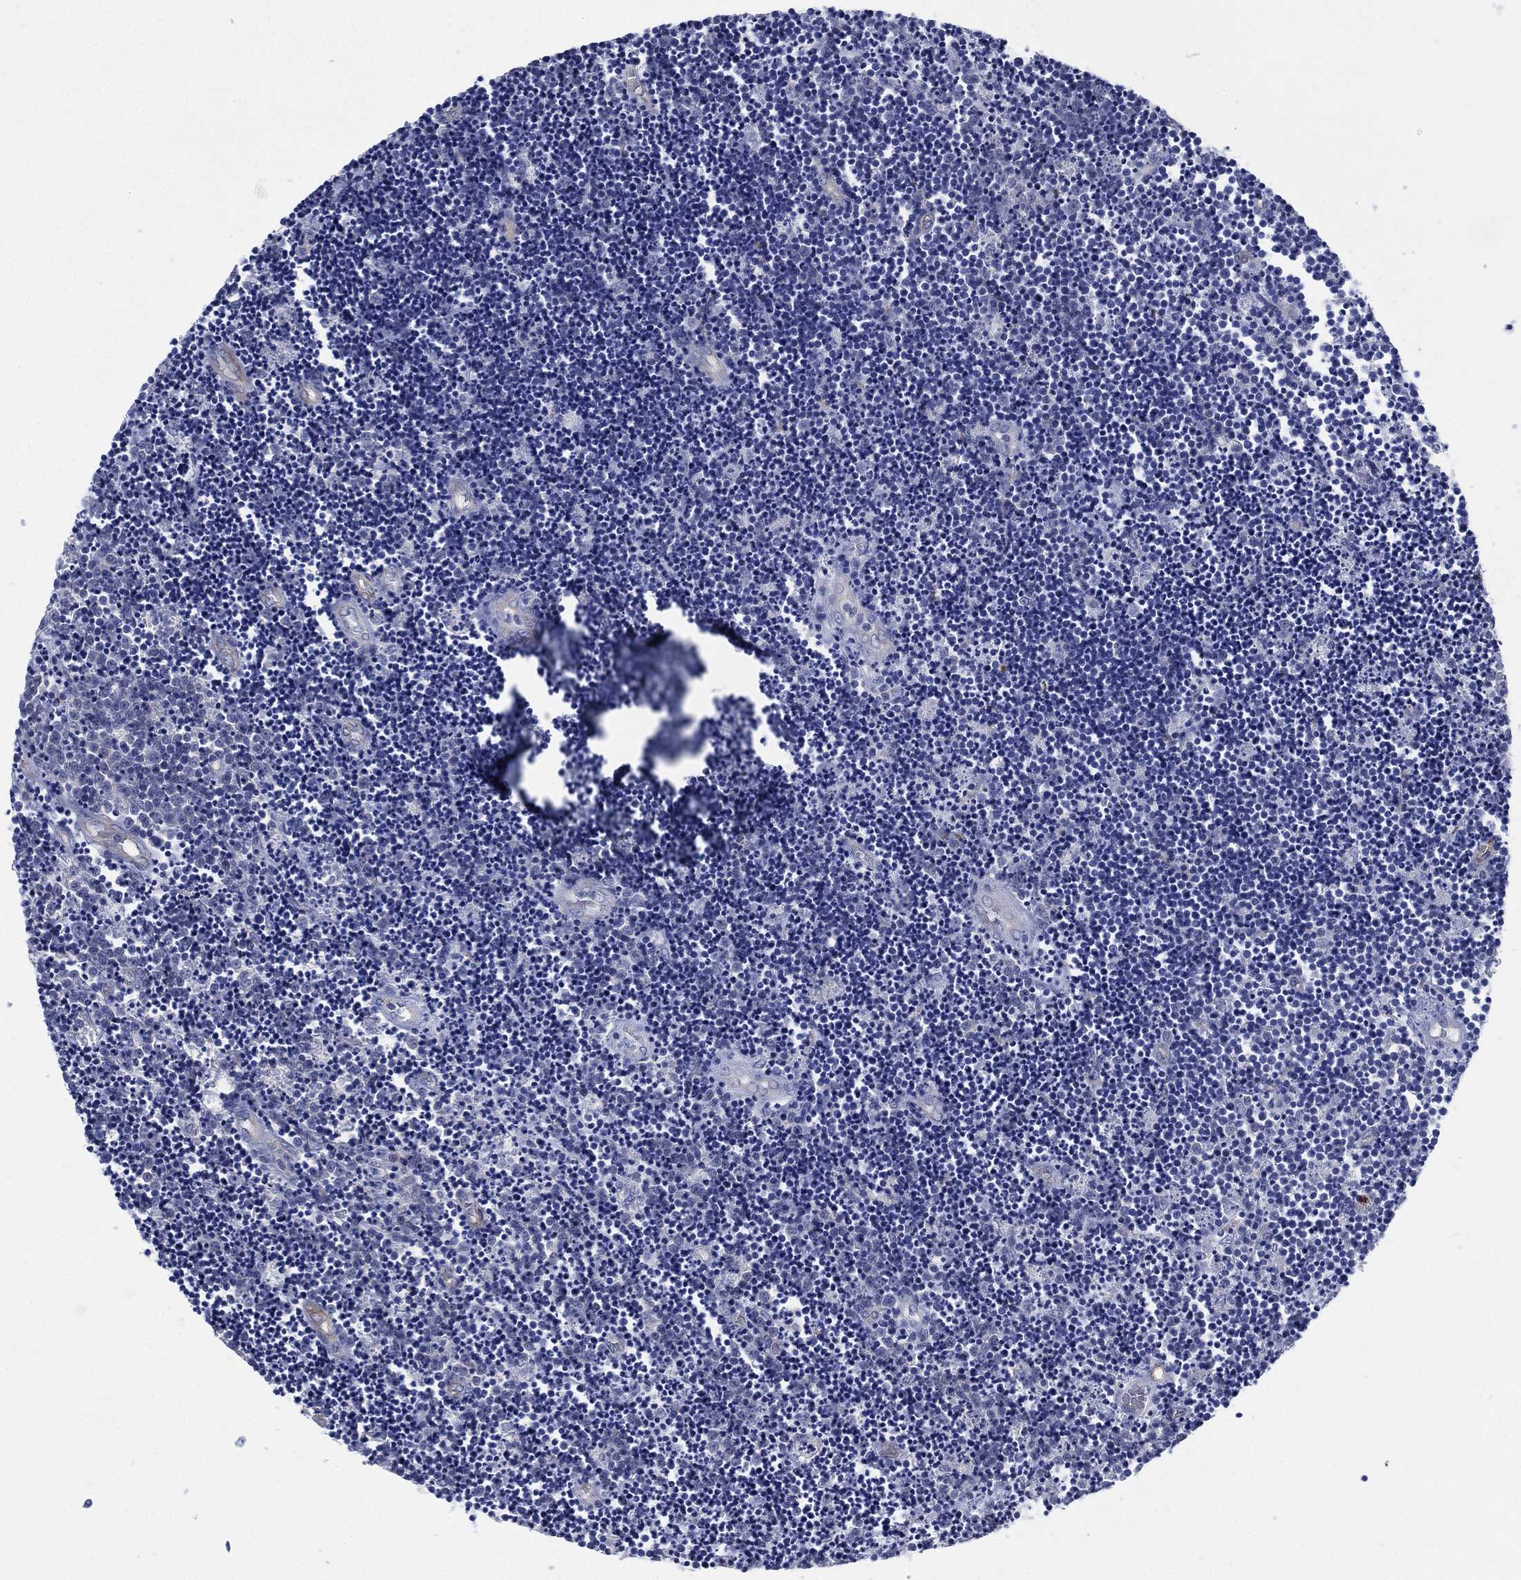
{"staining": {"intensity": "negative", "quantity": "none", "location": "none"}, "tissue": "lymphoma", "cell_type": "Tumor cells", "image_type": "cancer", "snomed": [{"axis": "morphology", "description": "Malignant lymphoma, non-Hodgkin's type, Low grade"}, {"axis": "topography", "description": "Brain"}], "caption": "Immunohistochemical staining of malignant lymphoma, non-Hodgkin's type (low-grade) exhibits no significant staining in tumor cells.", "gene": "C5orf46", "patient": {"sex": "female", "age": 66}}